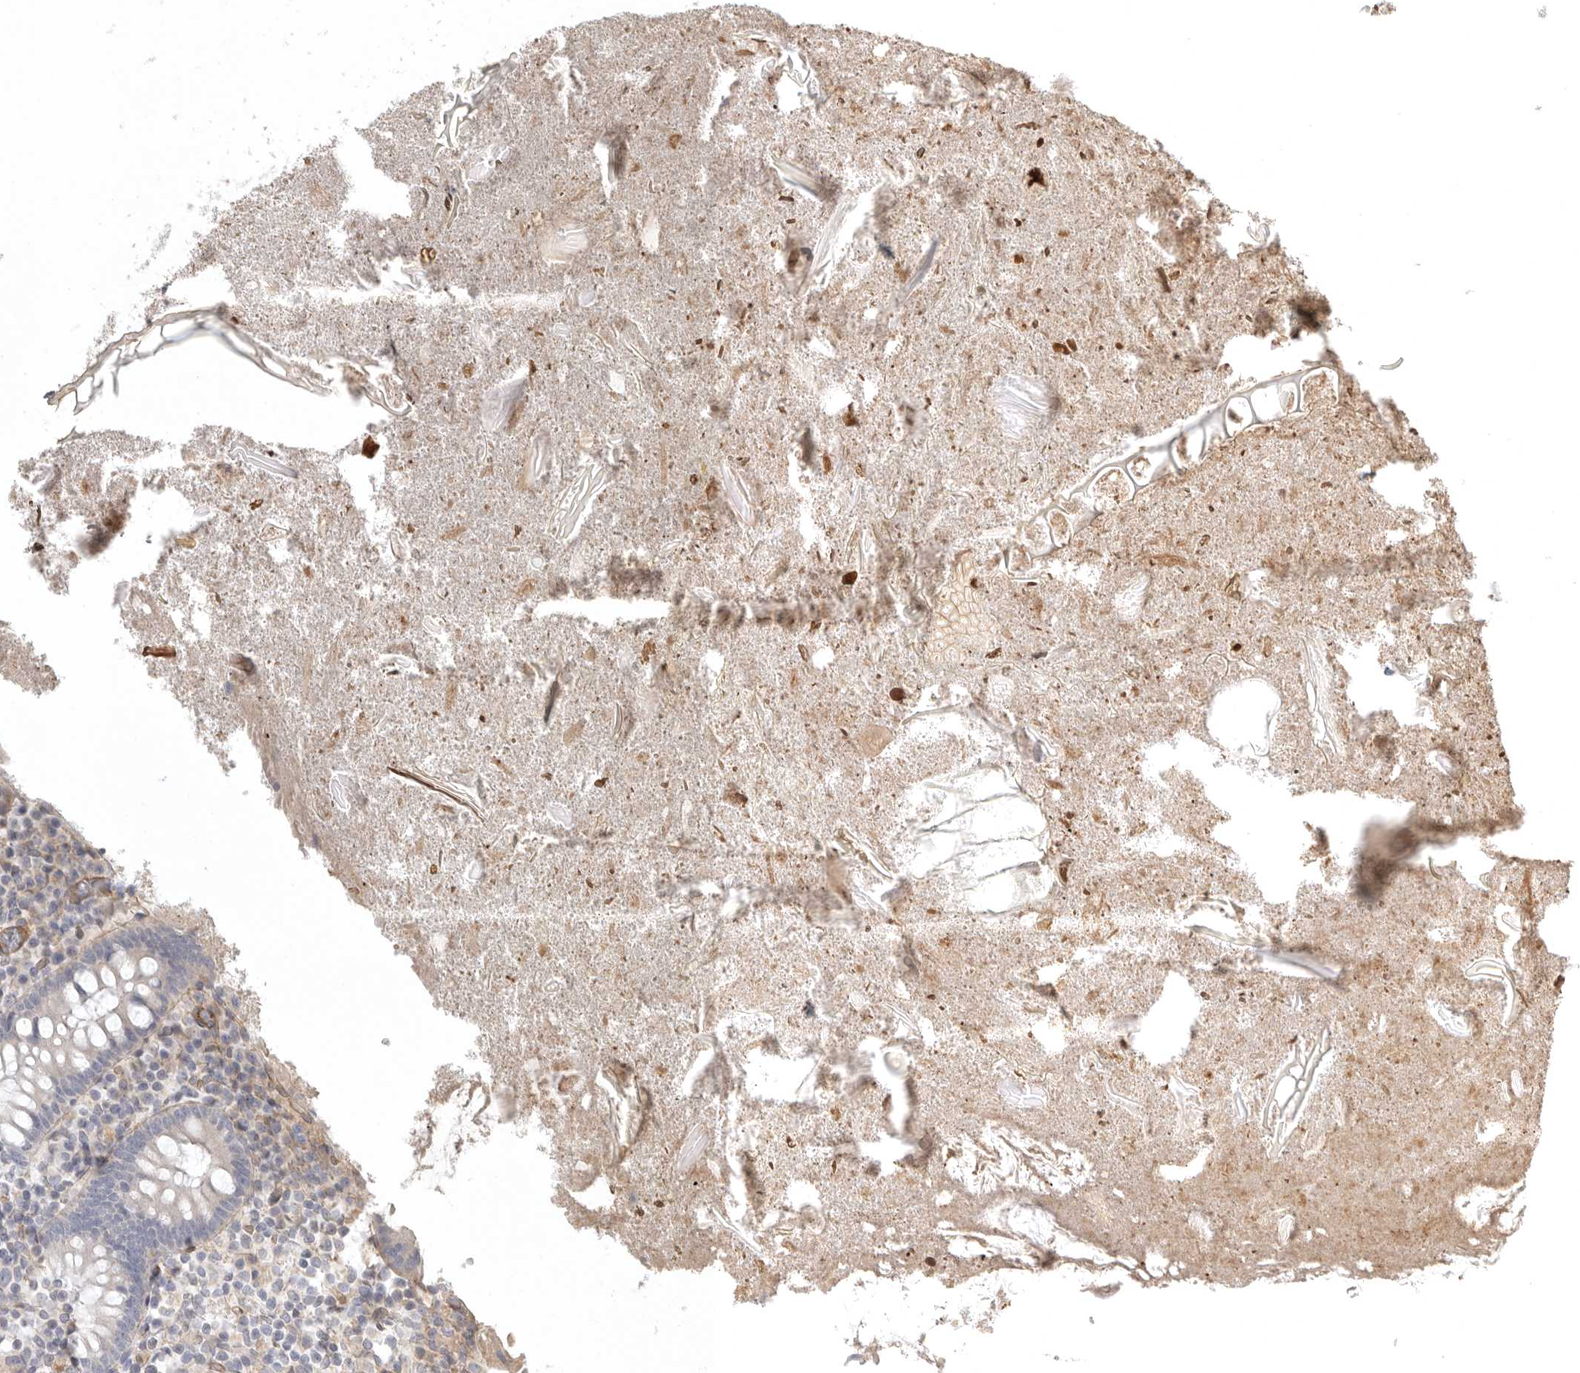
{"staining": {"intensity": "negative", "quantity": "none", "location": "none"}, "tissue": "appendix", "cell_type": "Glandular cells", "image_type": "normal", "snomed": [{"axis": "morphology", "description": "Normal tissue, NOS"}, {"axis": "topography", "description": "Appendix"}], "caption": "Appendix stained for a protein using immunohistochemistry exhibits no positivity glandular cells.", "gene": "LONRF1", "patient": {"sex": "female", "age": 17}}